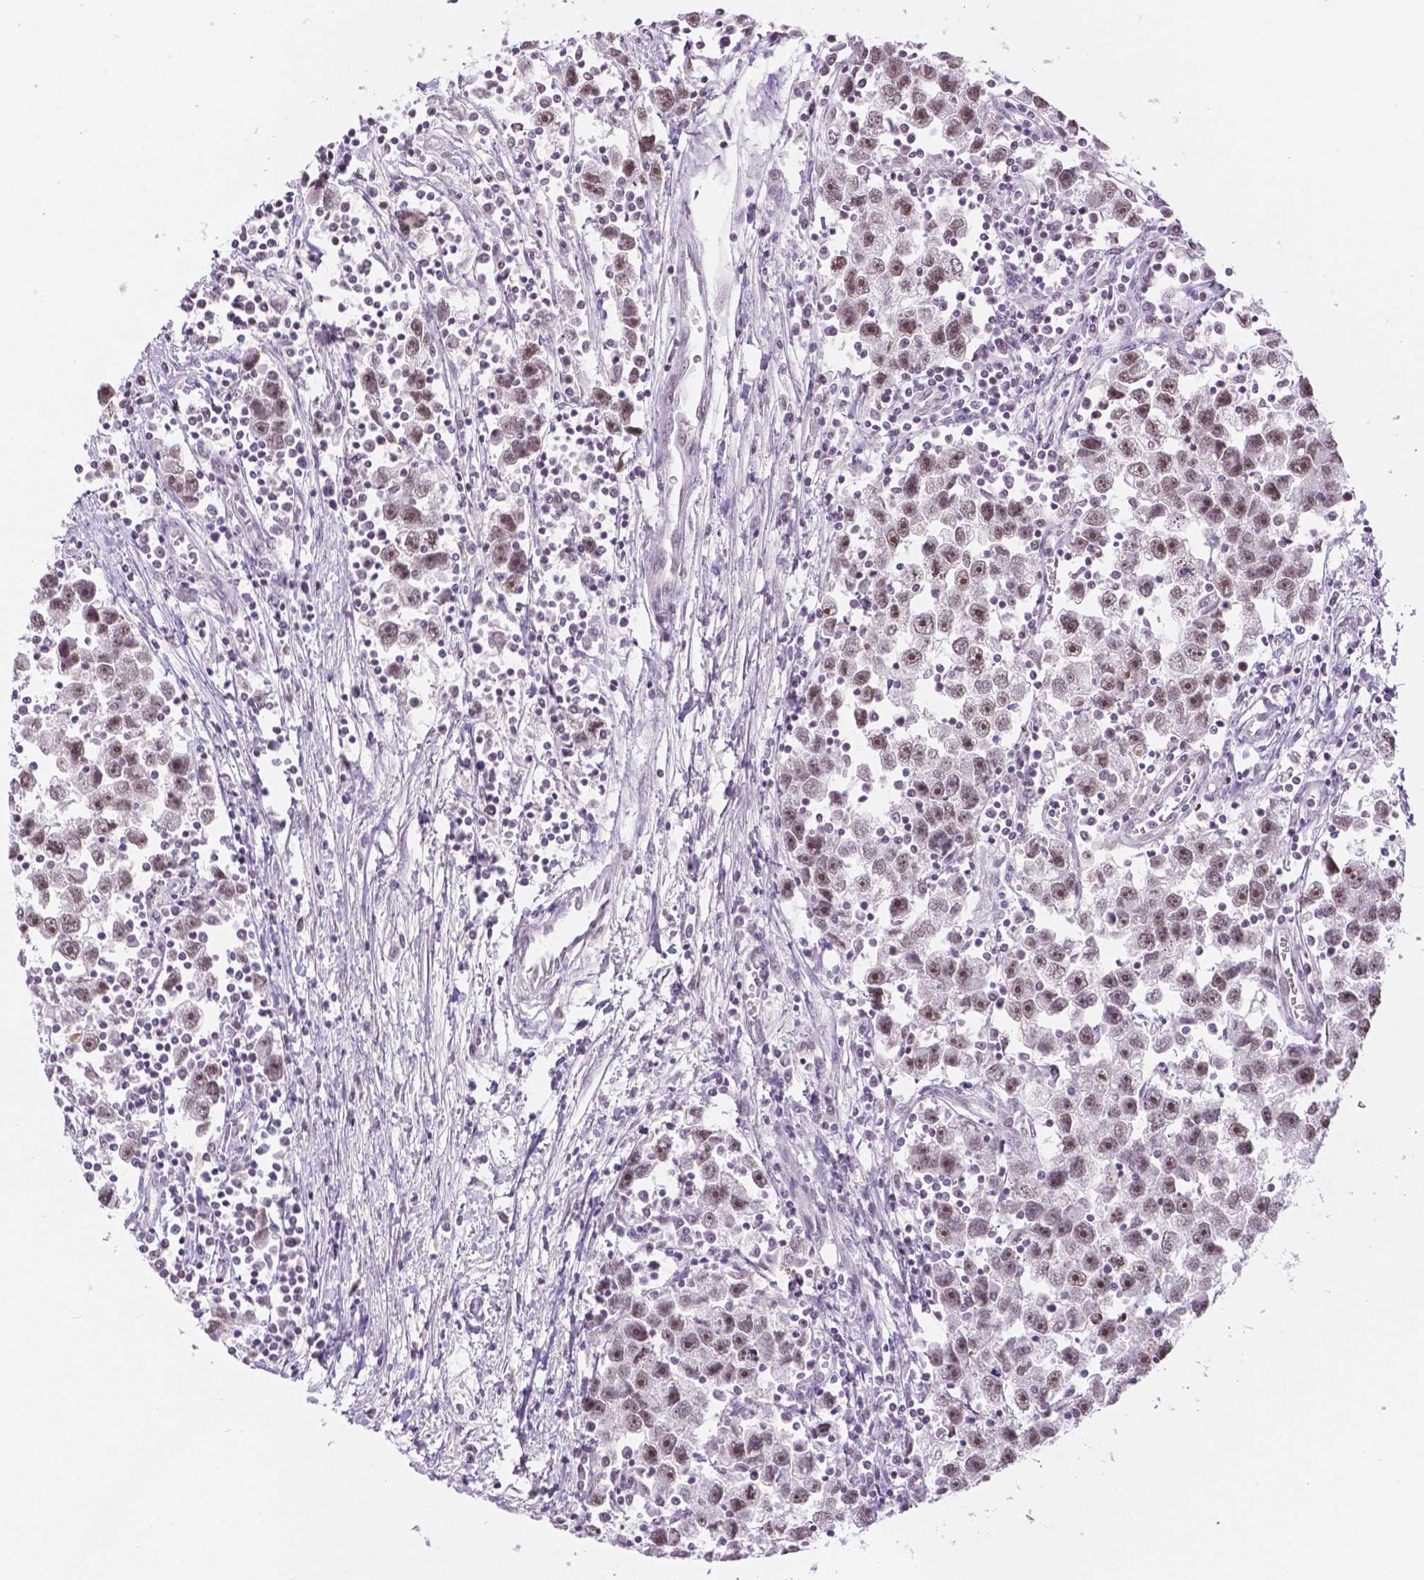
{"staining": {"intensity": "weak", "quantity": ">75%", "location": "nuclear"}, "tissue": "testis cancer", "cell_type": "Tumor cells", "image_type": "cancer", "snomed": [{"axis": "morphology", "description": "Seminoma, NOS"}, {"axis": "topography", "description": "Testis"}], "caption": "Tumor cells exhibit weak nuclear staining in approximately >75% of cells in testis seminoma.", "gene": "NHP2", "patient": {"sex": "male", "age": 30}}